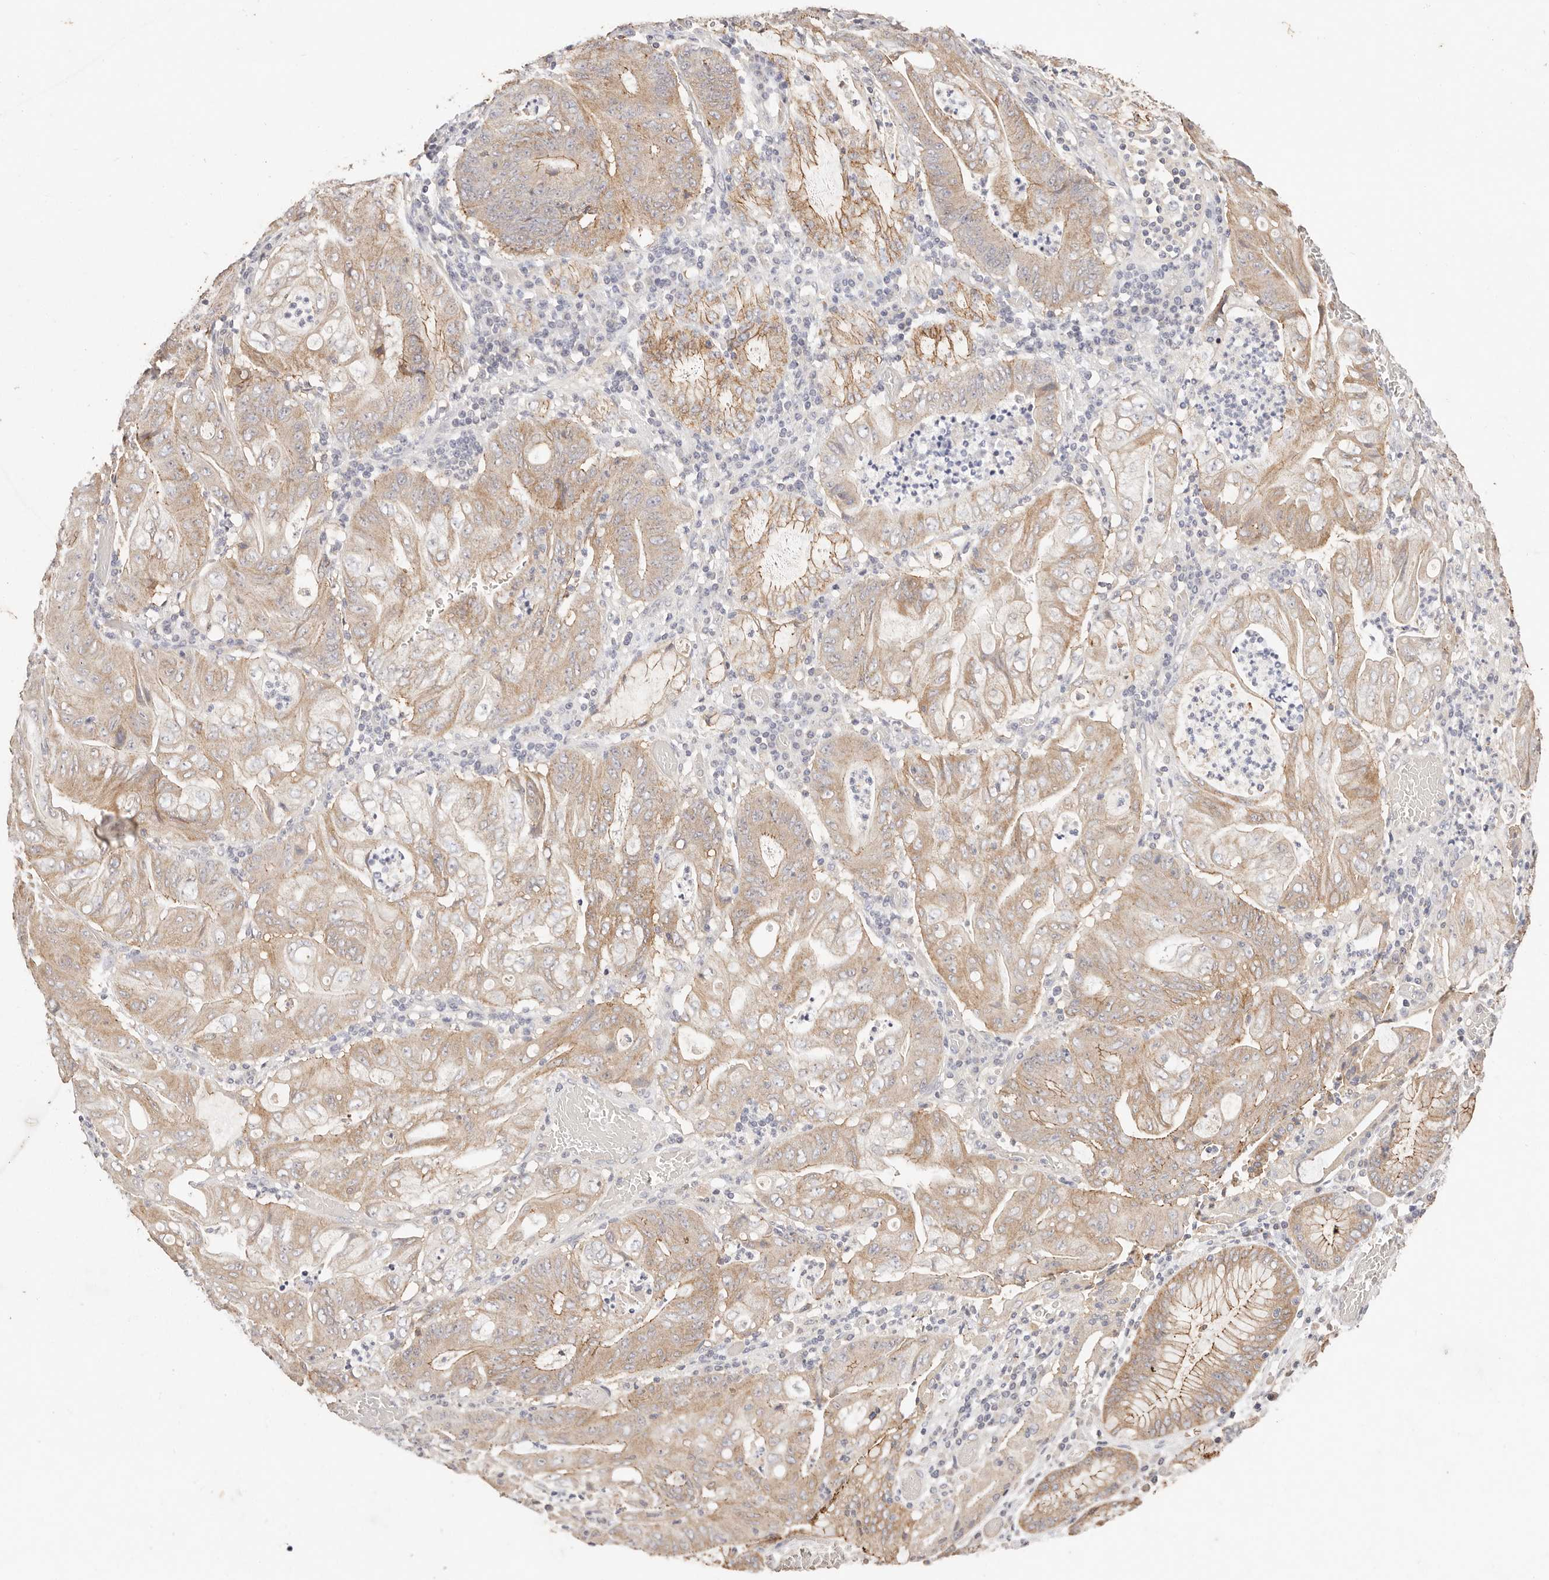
{"staining": {"intensity": "moderate", "quantity": "25%-75%", "location": "cytoplasmic/membranous"}, "tissue": "stomach cancer", "cell_type": "Tumor cells", "image_type": "cancer", "snomed": [{"axis": "morphology", "description": "Adenocarcinoma, NOS"}, {"axis": "topography", "description": "Stomach"}], "caption": "Protein staining exhibits moderate cytoplasmic/membranous staining in approximately 25%-75% of tumor cells in stomach adenocarcinoma.", "gene": "CXADR", "patient": {"sex": "female", "age": 73}}